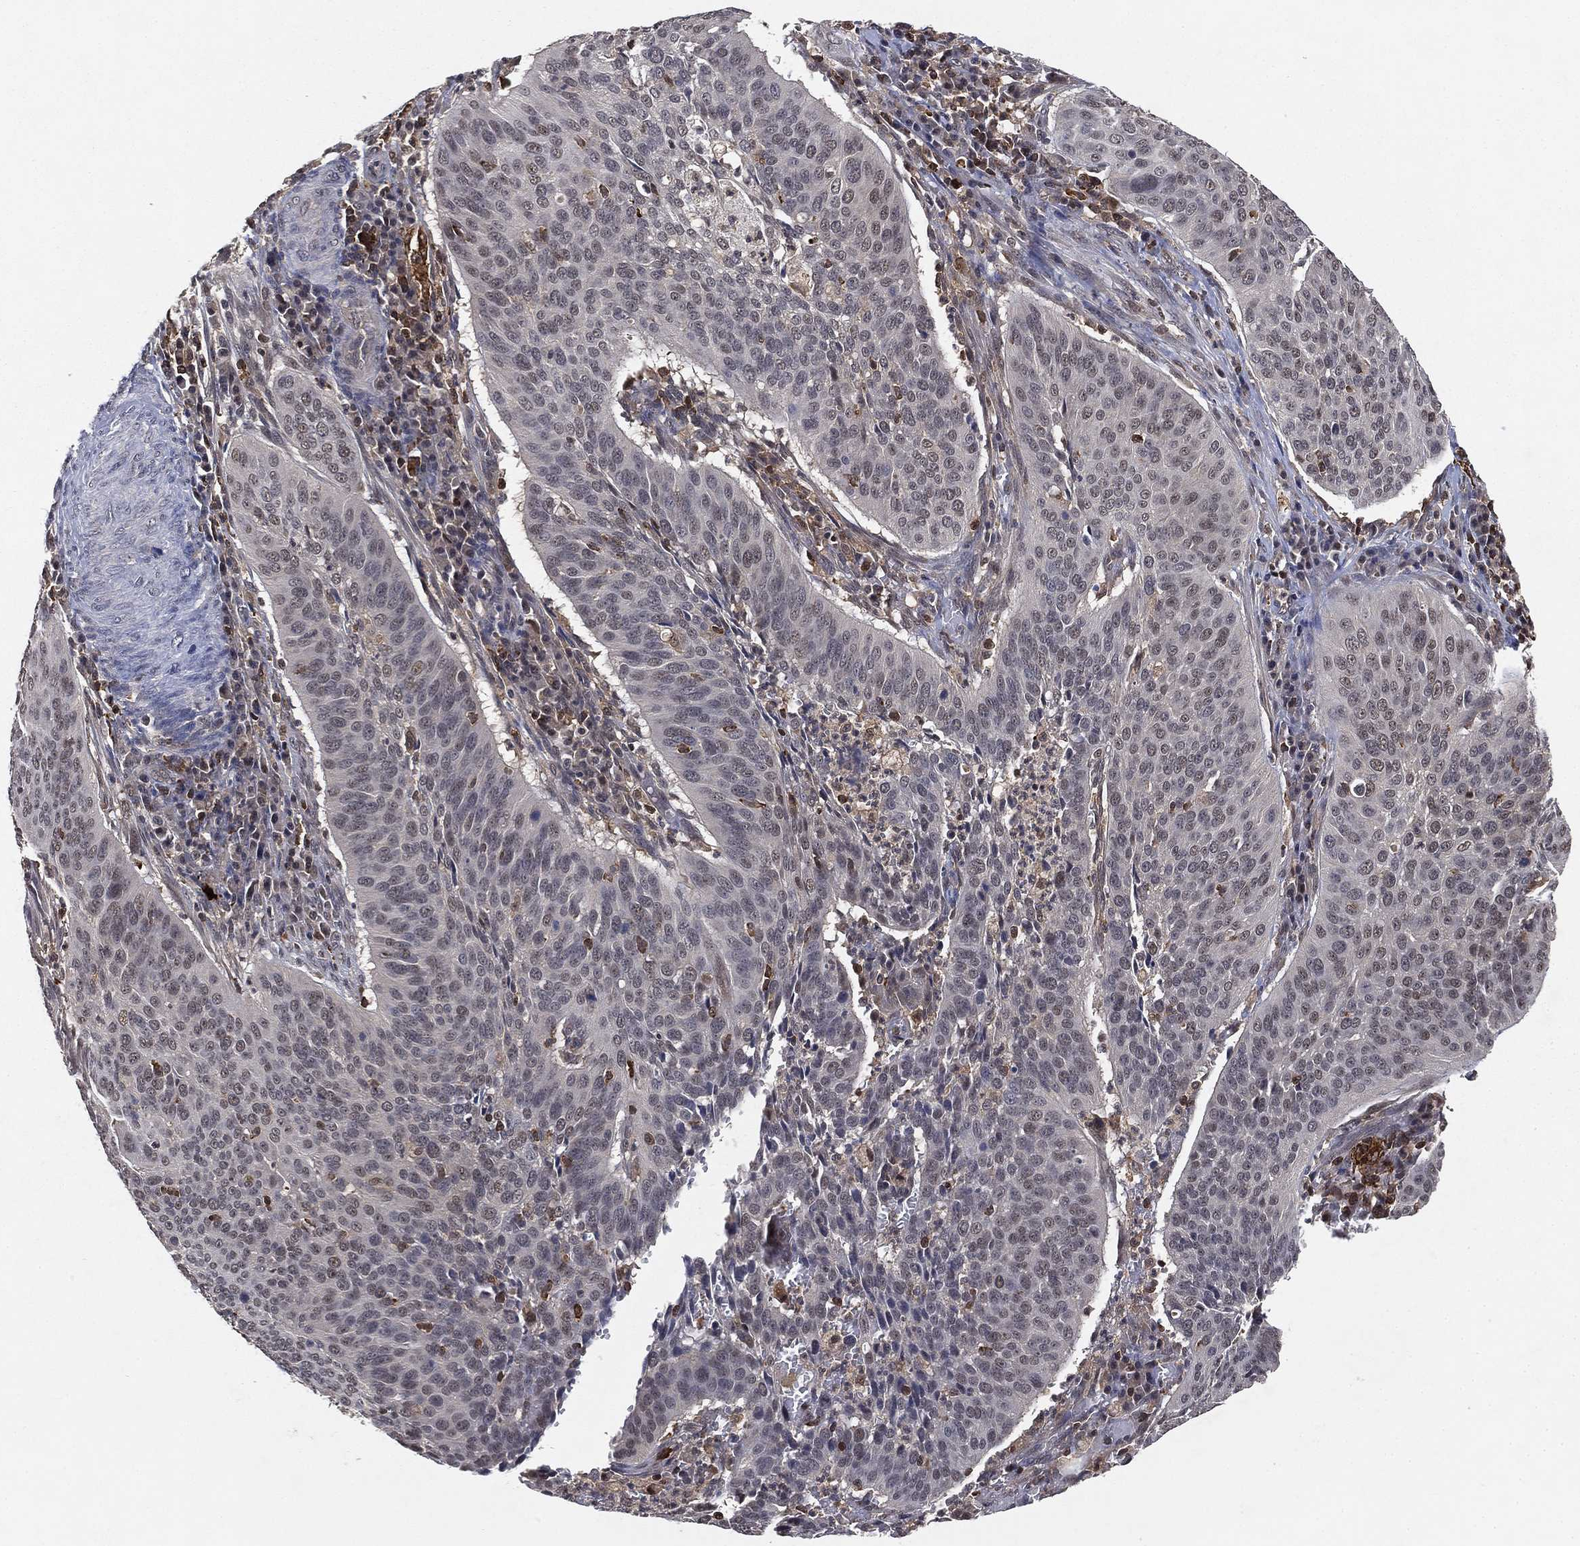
{"staining": {"intensity": "negative", "quantity": "none", "location": "none"}, "tissue": "cervical cancer", "cell_type": "Tumor cells", "image_type": "cancer", "snomed": [{"axis": "morphology", "description": "Normal tissue, NOS"}, {"axis": "morphology", "description": "Squamous cell carcinoma, NOS"}, {"axis": "topography", "description": "Cervix"}], "caption": "Tumor cells are negative for protein expression in human cervical cancer.", "gene": "WDR26", "patient": {"sex": "female", "age": 39}}